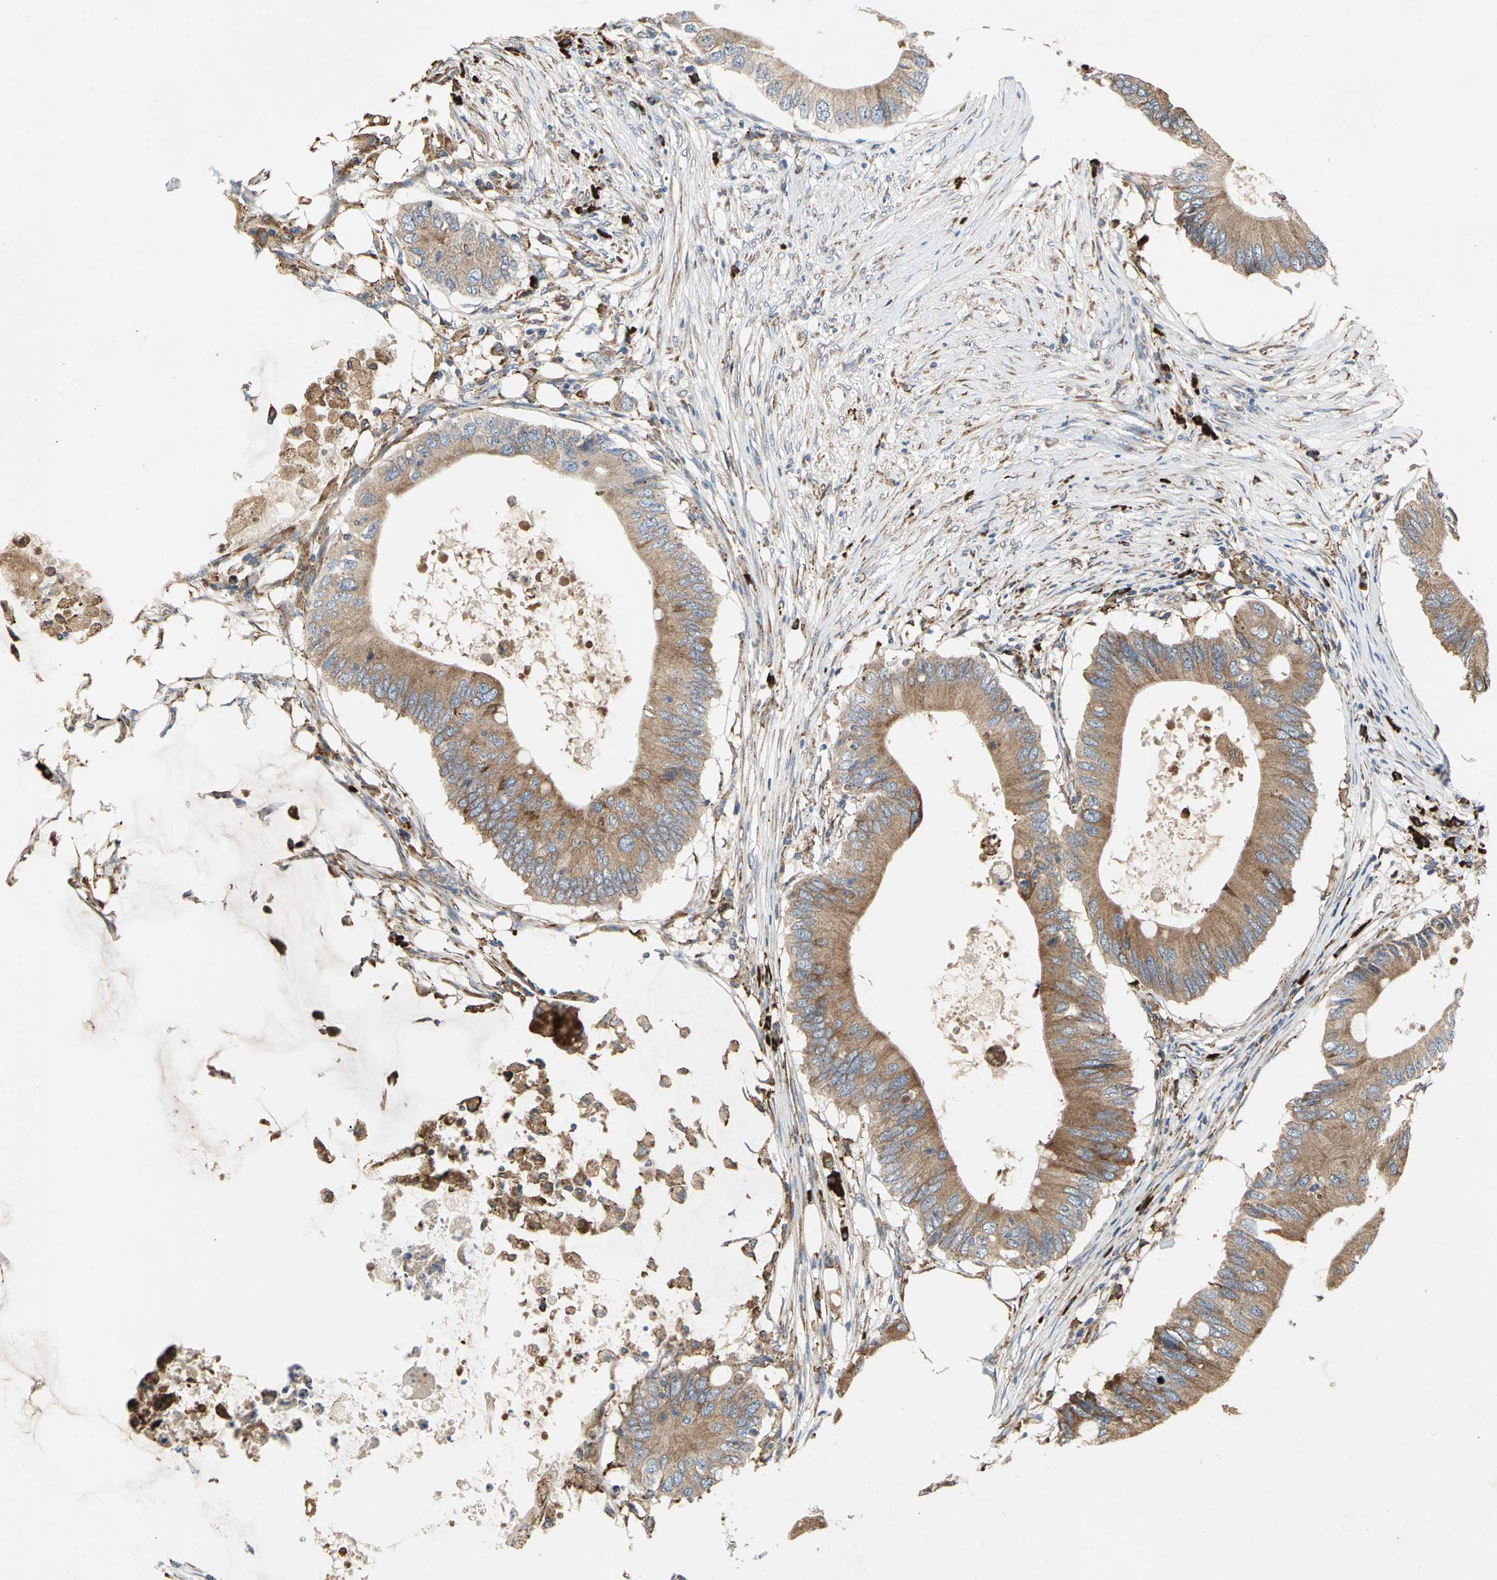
{"staining": {"intensity": "moderate", "quantity": ">75%", "location": "cytoplasmic/membranous"}, "tissue": "colorectal cancer", "cell_type": "Tumor cells", "image_type": "cancer", "snomed": [{"axis": "morphology", "description": "Adenocarcinoma, NOS"}, {"axis": "topography", "description": "Colon"}], "caption": "Immunohistochemical staining of human colorectal cancer (adenocarcinoma) displays medium levels of moderate cytoplasmic/membranous staining in about >75% of tumor cells. Immunohistochemistry stains the protein of interest in brown and the nuclei are stained blue.", "gene": "SDF2L1", "patient": {"sex": "male", "age": 71}}